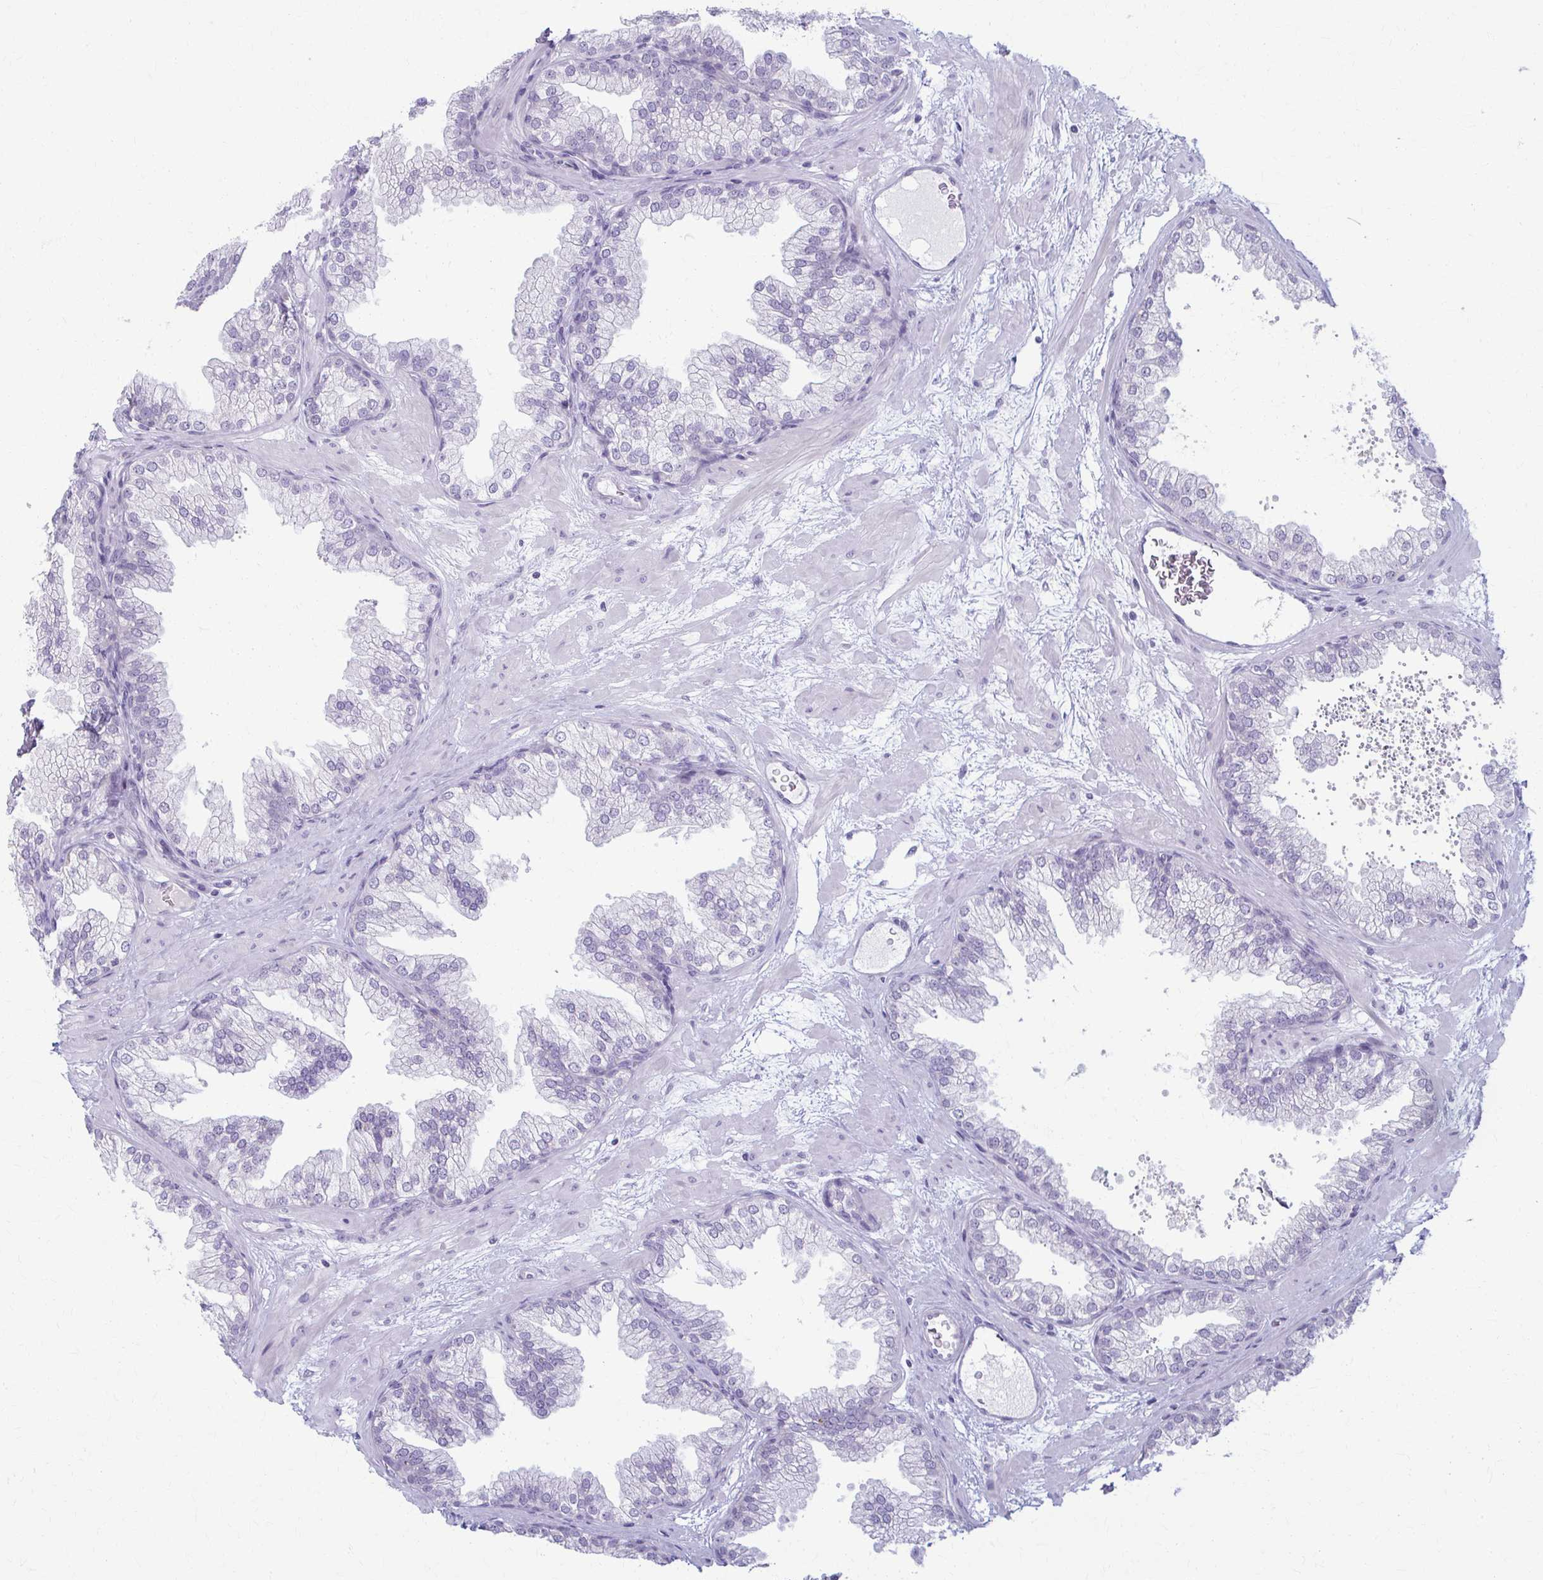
{"staining": {"intensity": "negative", "quantity": "none", "location": "none"}, "tissue": "prostate", "cell_type": "Glandular cells", "image_type": "normal", "snomed": [{"axis": "morphology", "description": "Normal tissue, NOS"}, {"axis": "topography", "description": "Prostate"}], "caption": "DAB immunohistochemical staining of unremarkable human prostate demonstrates no significant staining in glandular cells.", "gene": "LDLRAP1", "patient": {"sex": "male", "age": 37}}